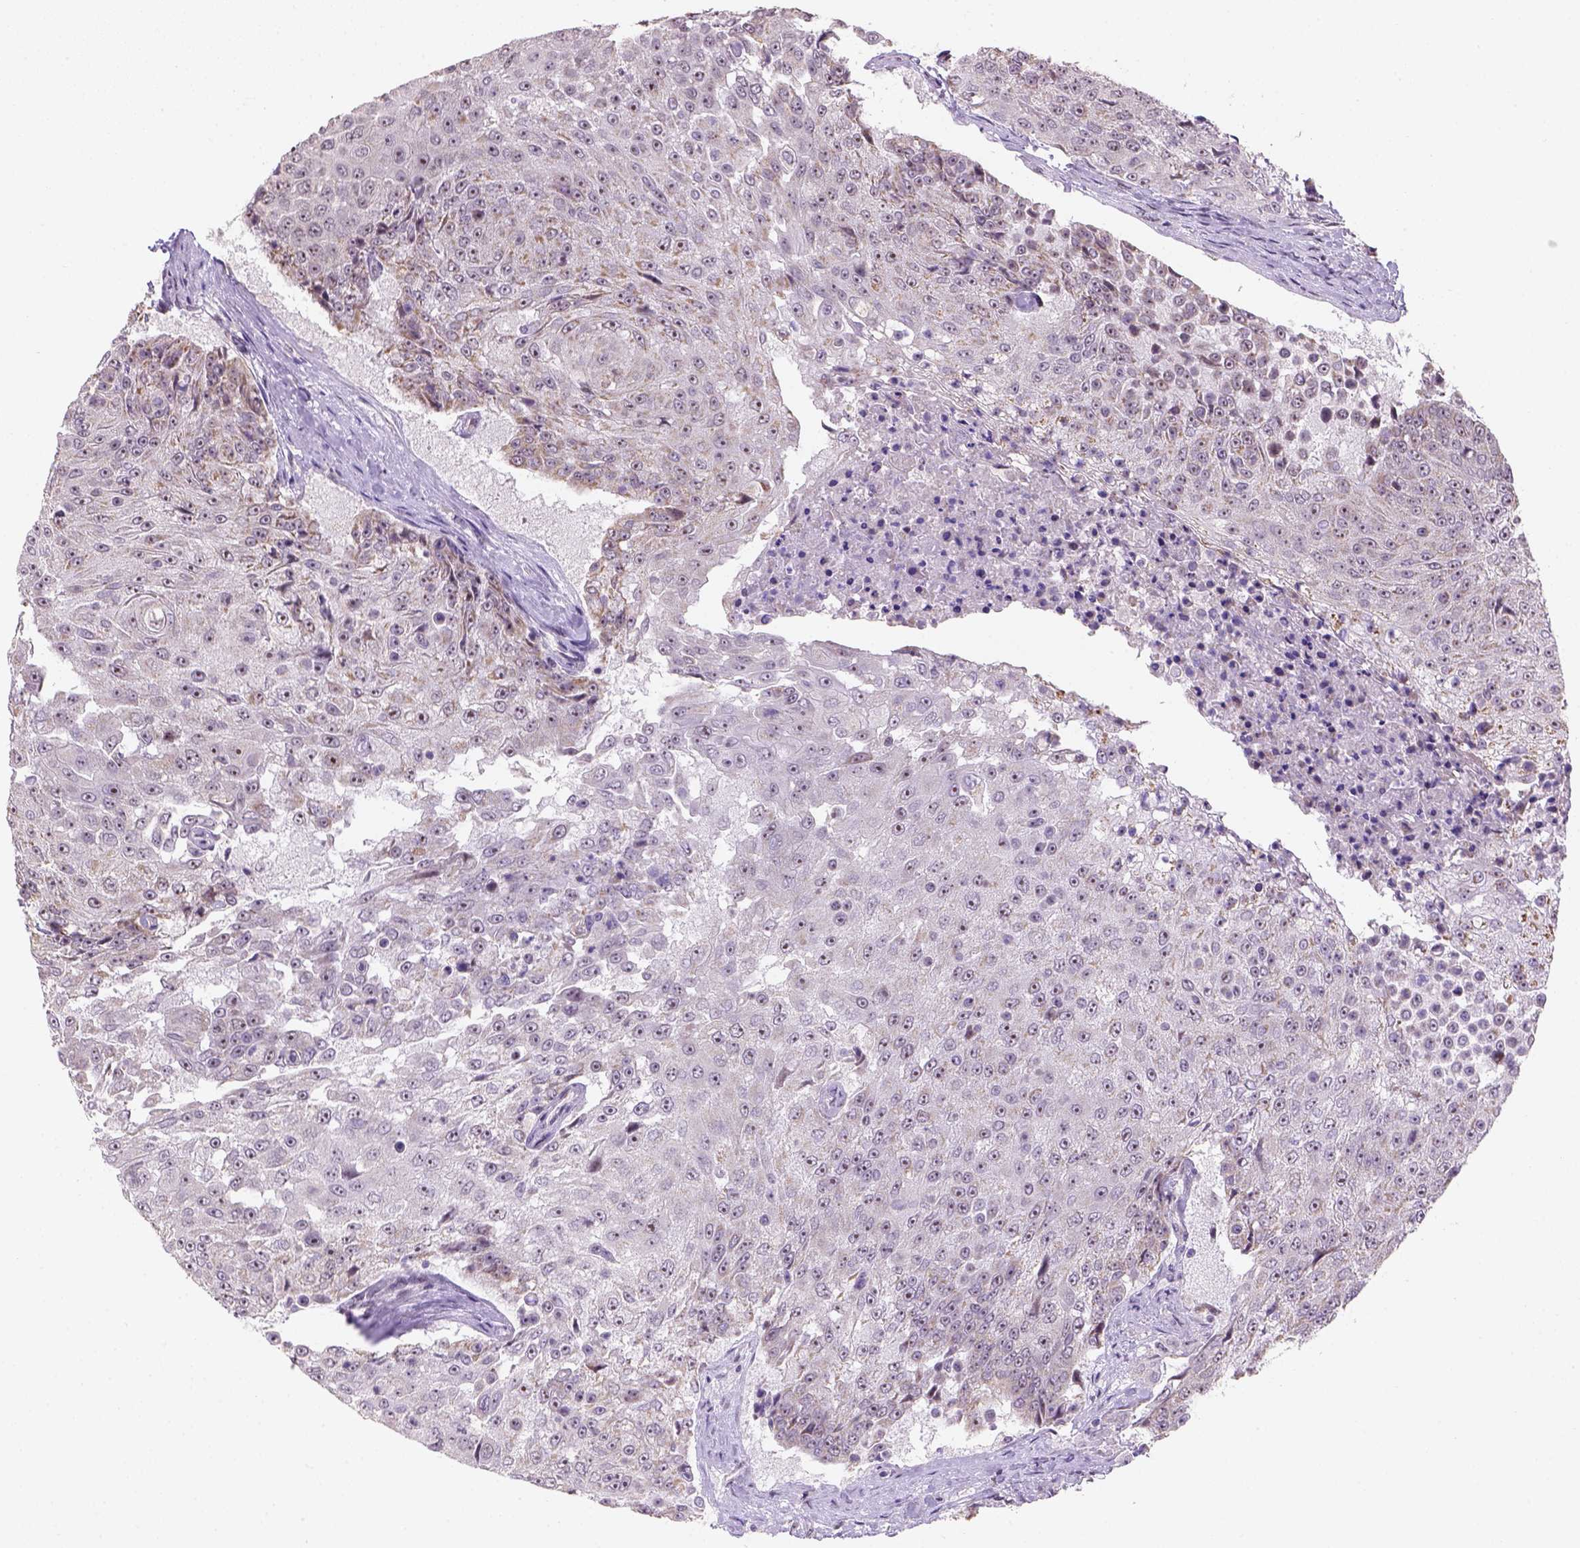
{"staining": {"intensity": "moderate", "quantity": "25%-75%", "location": "nuclear"}, "tissue": "urothelial cancer", "cell_type": "Tumor cells", "image_type": "cancer", "snomed": [{"axis": "morphology", "description": "Urothelial carcinoma, High grade"}, {"axis": "topography", "description": "Urinary bladder"}], "caption": "Immunohistochemistry (IHC) image of neoplastic tissue: urothelial cancer stained using IHC exhibits medium levels of moderate protein expression localized specifically in the nuclear of tumor cells, appearing as a nuclear brown color.", "gene": "DDX50", "patient": {"sex": "female", "age": 63}}